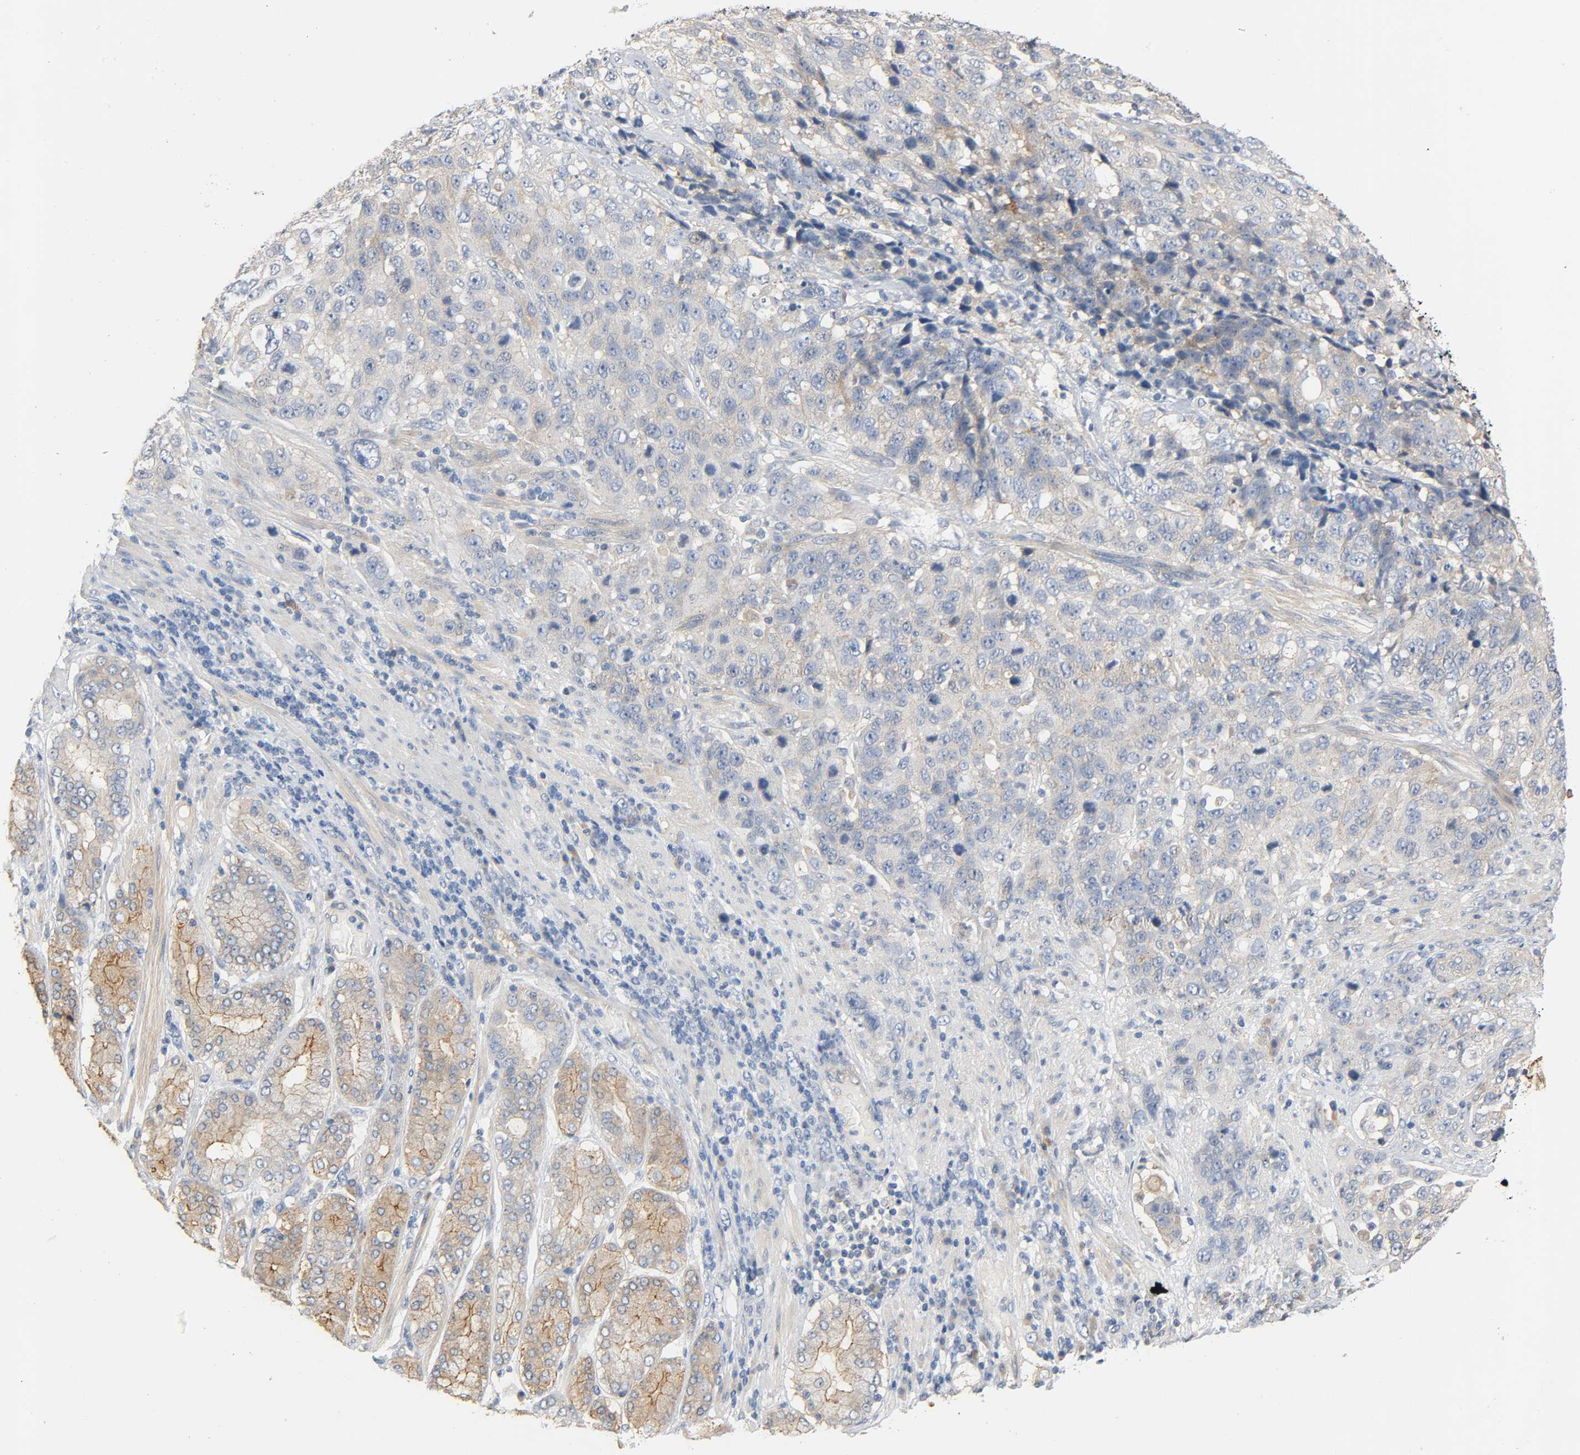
{"staining": {"intensity": "weak", "quantity": "25%-75%", "location": "cytoplasmic/membranous"}, "tissue": "stomach cancer", "cell_type": "Tumor cells", "image_type": "cancer", "snomed": [{"axis": "morphology", "description": "Normal tissue, NOS"}, {"axis": "morphology", "description": "Adenocarcinoma, NOS"}, {"axis": "topography", "description": "Stomach"}], "caption": "The histopathology image shows a brown stain indicating the presence of a protein in the cytoplasmic/membranous of tumor cells in stomach cancer. (DAB IHC with brightfield microscopy, high magnification).", "gene": "ARPC1A", "patient": {"sex": "male", "age": 48}}